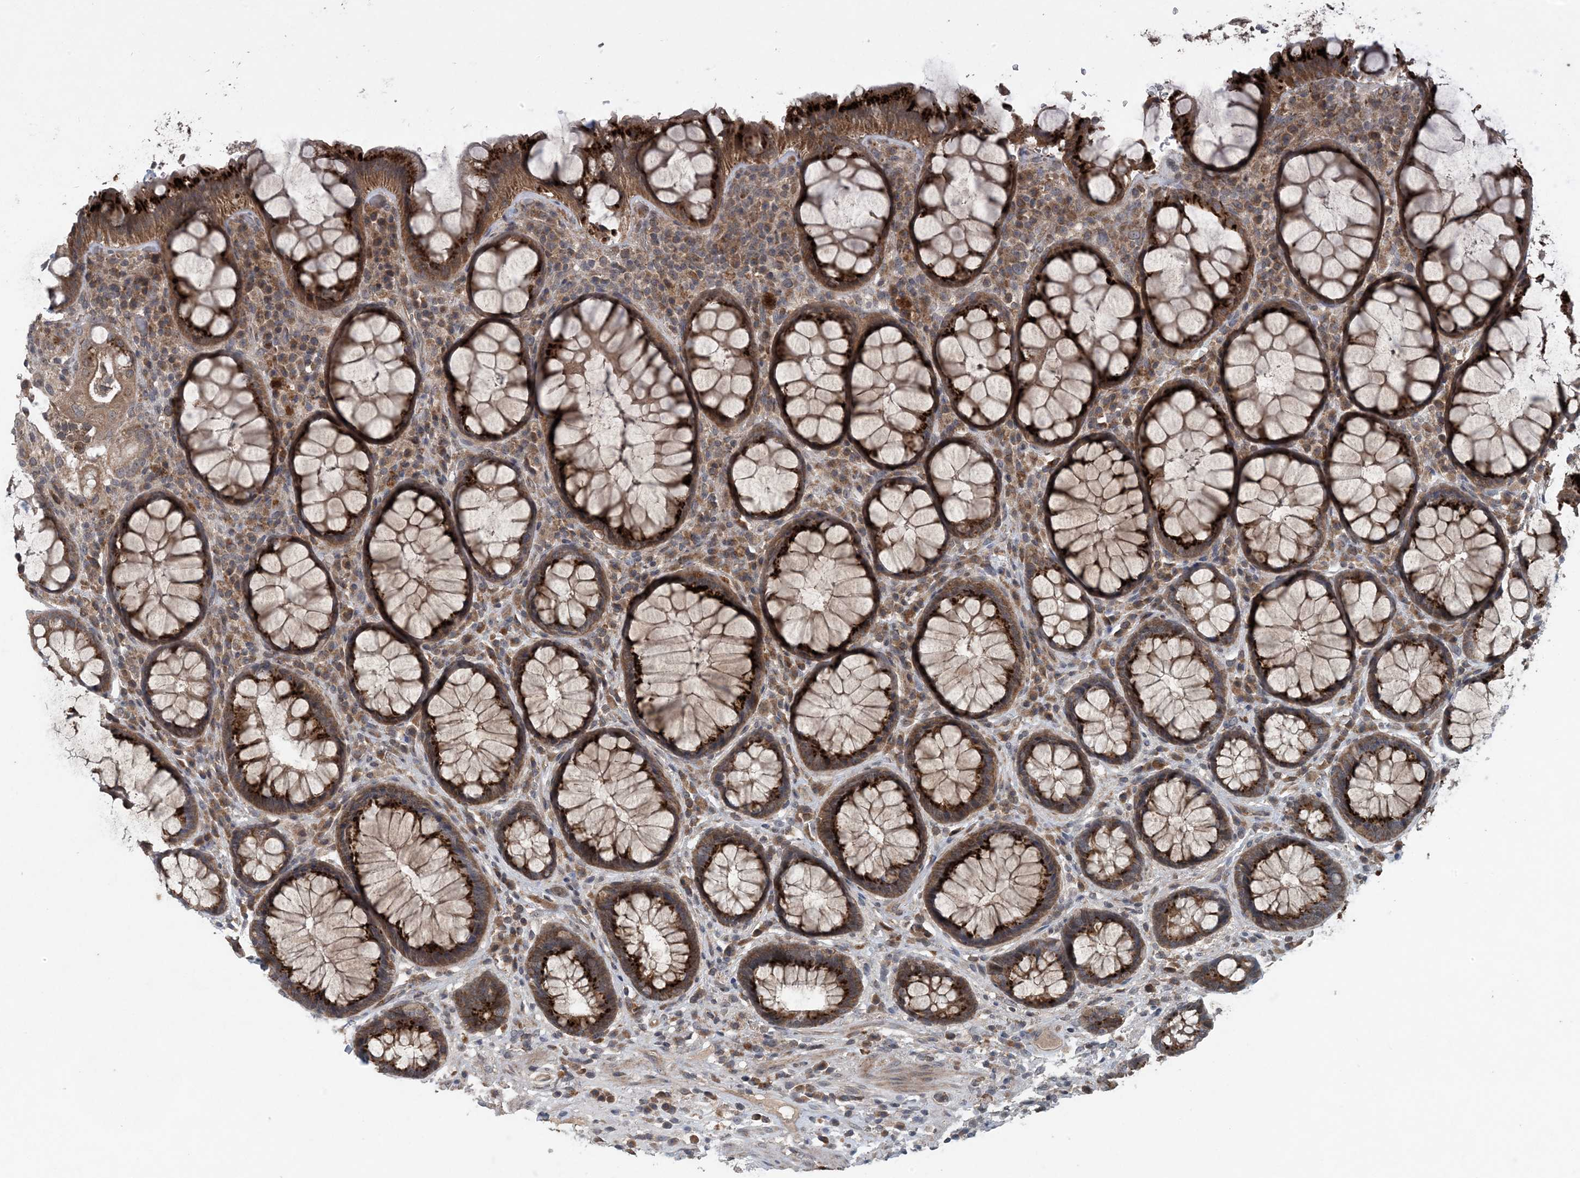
{"staining": {"intensity": "strong", "quantity": ">75%", "location": "cytoplasmic/membranous"}, "tissue": "rectum", "cell_type": "Glandular cells", "image_type": "normal", "snomed": [{"axis": "morphology", "description": "Normal tissue, NOS"}, {"axis": "topography", "description": "Rectum"}], "caption": "Benign rectum demonstrates strong cytoplasmic/membranous staining in approximately >75% of glandular cells, visualized by immunohistochemistry. Immunohistochemistry (ihc) stains the protein of interest in brown and the nuclei are stained blue.", "gene": "MYO9B", "patient": {"sex": "male", "age": 64}}